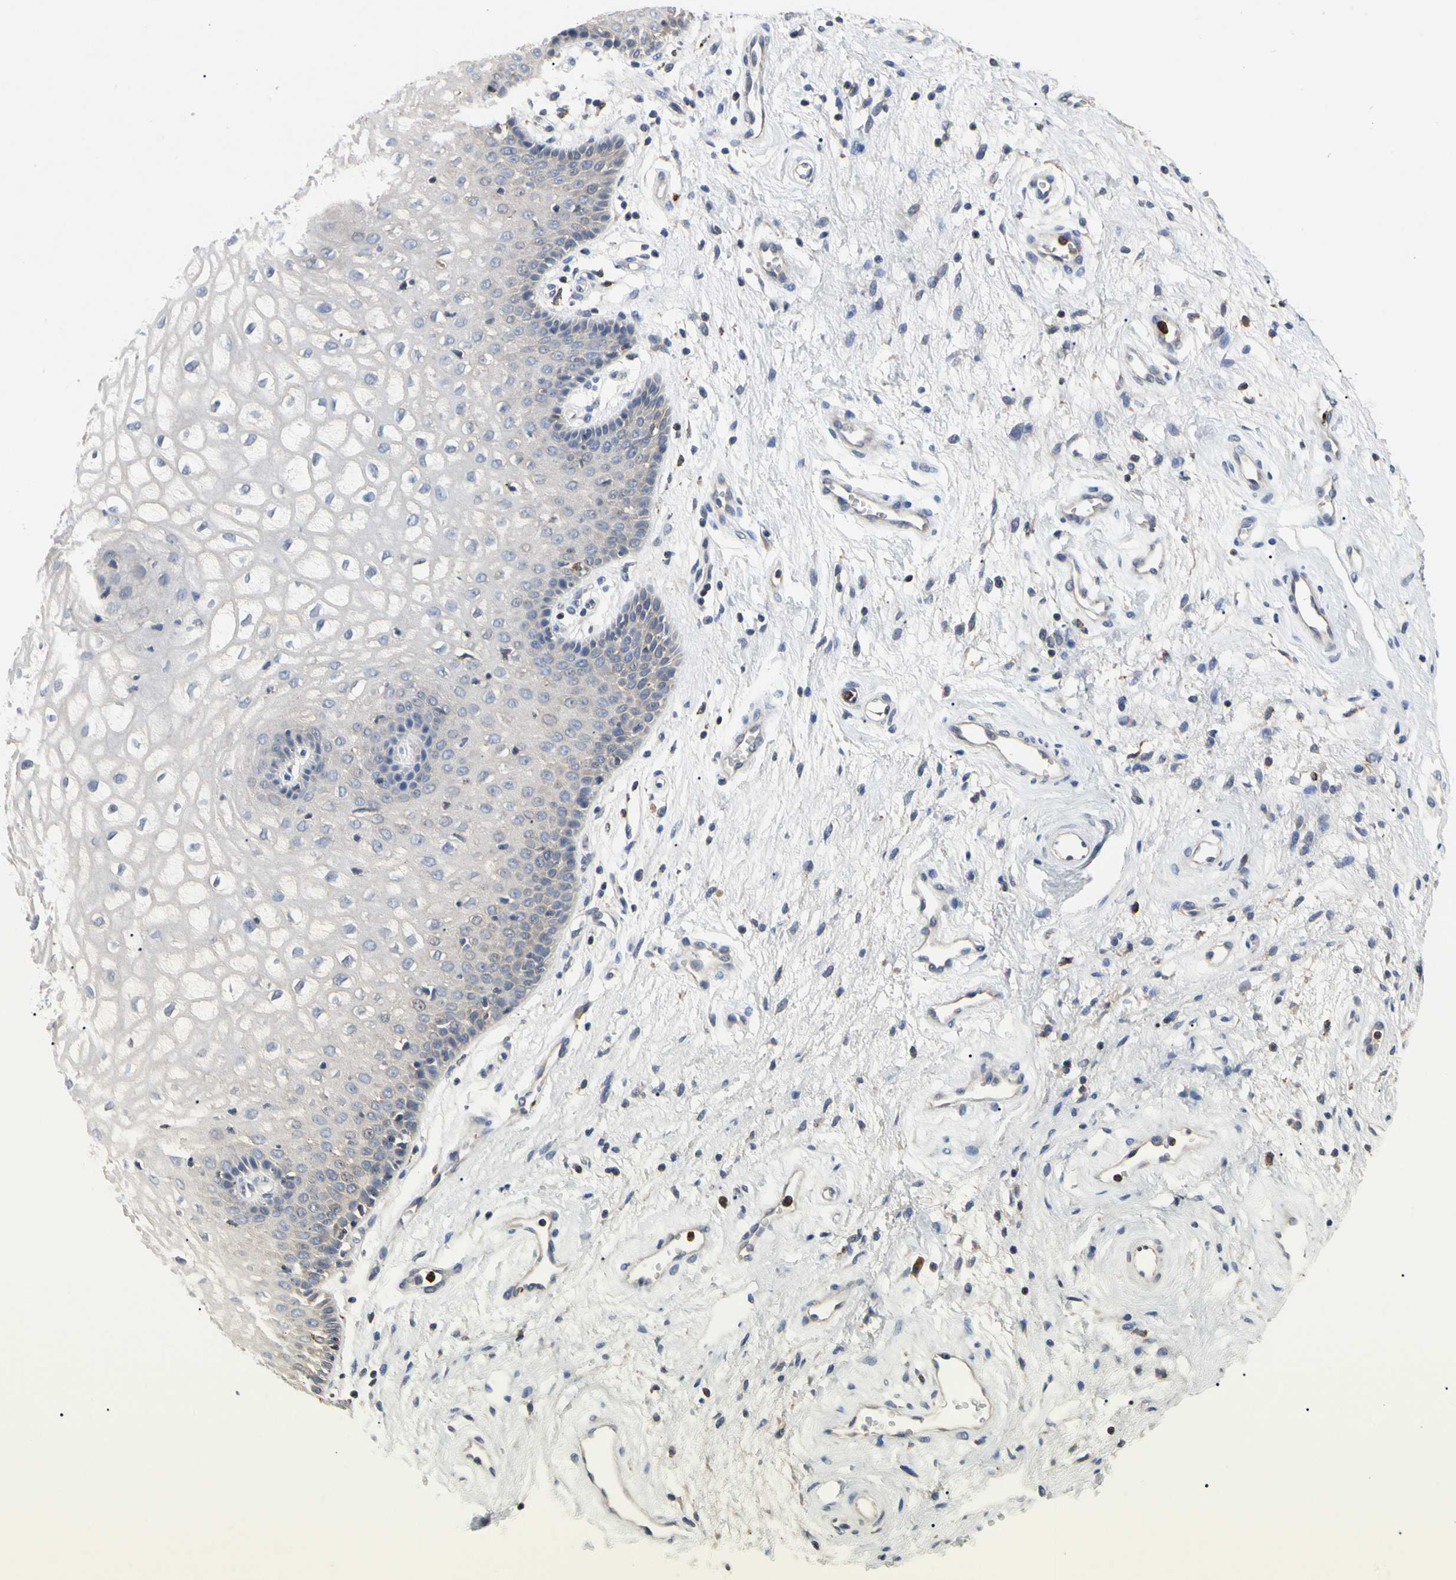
{"staining": {"intensity": "negative", "quantity": "none", "location": "none"}, "tissue": "vagina", "cell_type": "Squamous epithelial cells", "image_type": "normal", "snomed": [{"axis": "morphology", "description": "Normal tissue, NOS"}, {"axis": "topography", "description": "Vagina"}], "caption": "The IHC photomicrograph has no significant positivity in squamous epithelial cells of vagina. The staining was performed using DAB (3,3'-diaminobenzidine) to visualize the protein expression in brown, while the nuclei were stained in blue with hematoxylin (Magnification: 20x).", "gene": "ADA2", "patient": {"sex": "female", "age": 34}}